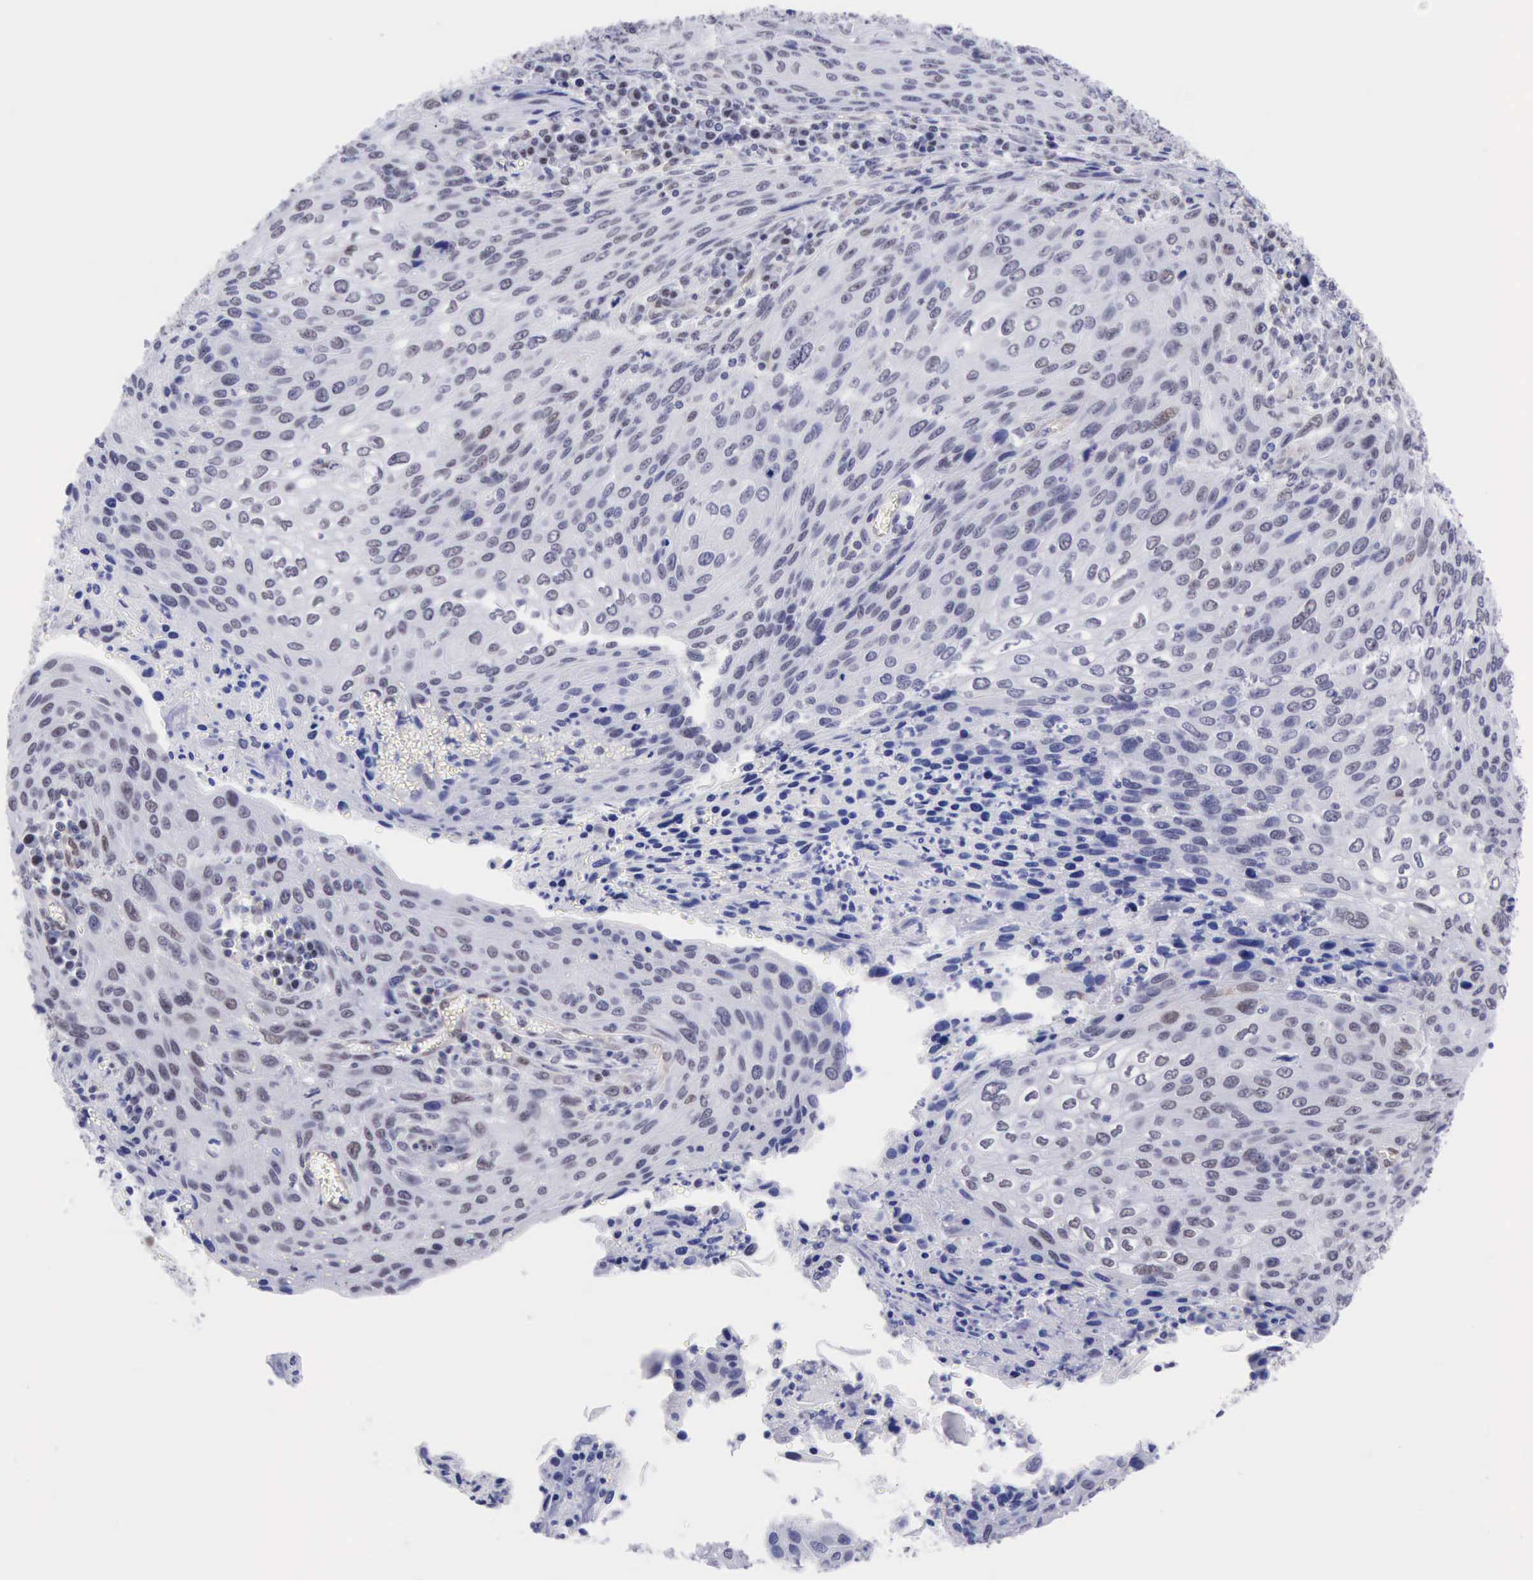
{"staining": {"intensity": "weak", "quantity": "<25%", "location": "nuclear"}, "tissue": "cervical cancer", "cell_type": "Tumor cells", "image_type": "cancer", "snomed": [{"axis": "morphology", "description": "Squamous cell carcinoma, NOS"}, {"axis": "topography", "description": "Cervix"}], "caption": "Photomicrograph shows no protein positivity in tumor cells of cervical cancer tissue.", "gene": "ERCC4", "patient": {"sex": "female", "age": 32}}